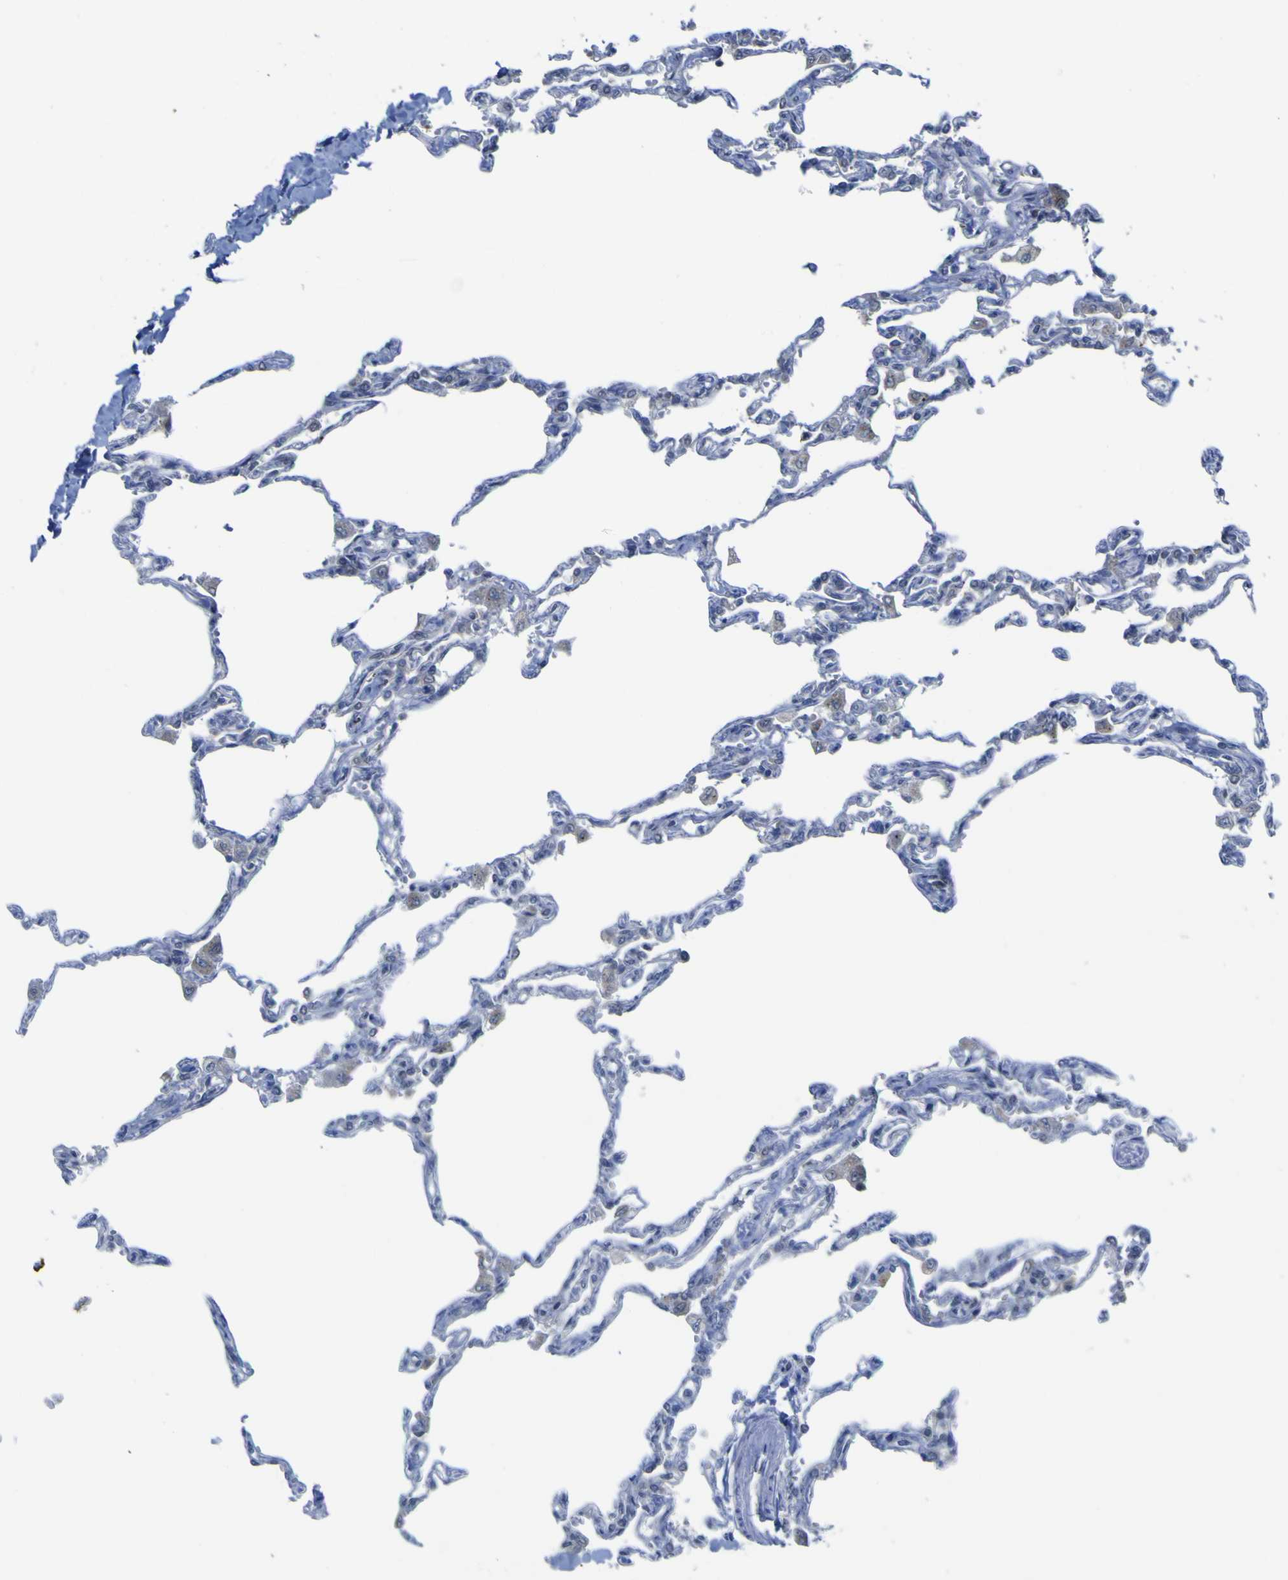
{"staining": {"intensity": "negative", "quantity": "none", "location": "none"}, "tissue": "lung", "cell_type": "Alveolar cells", "image_type": "normal", "snomed": [{"axis": "morphology", "description": "Normal tissue, NOS"}, {"axis": "topography", "description": "Lung"}], "caption": "DAB immunohistochemical staining of benign lung demonstrates no significant expression in alveolar cells. The staining is performed using DAB (3,3'-diaminobenzidine) brown chromogen with nuclei counter-stained in using hematoxylin.", "gene": "TNFRSF11A", "patient": {"sex": "male", "age": 21}}